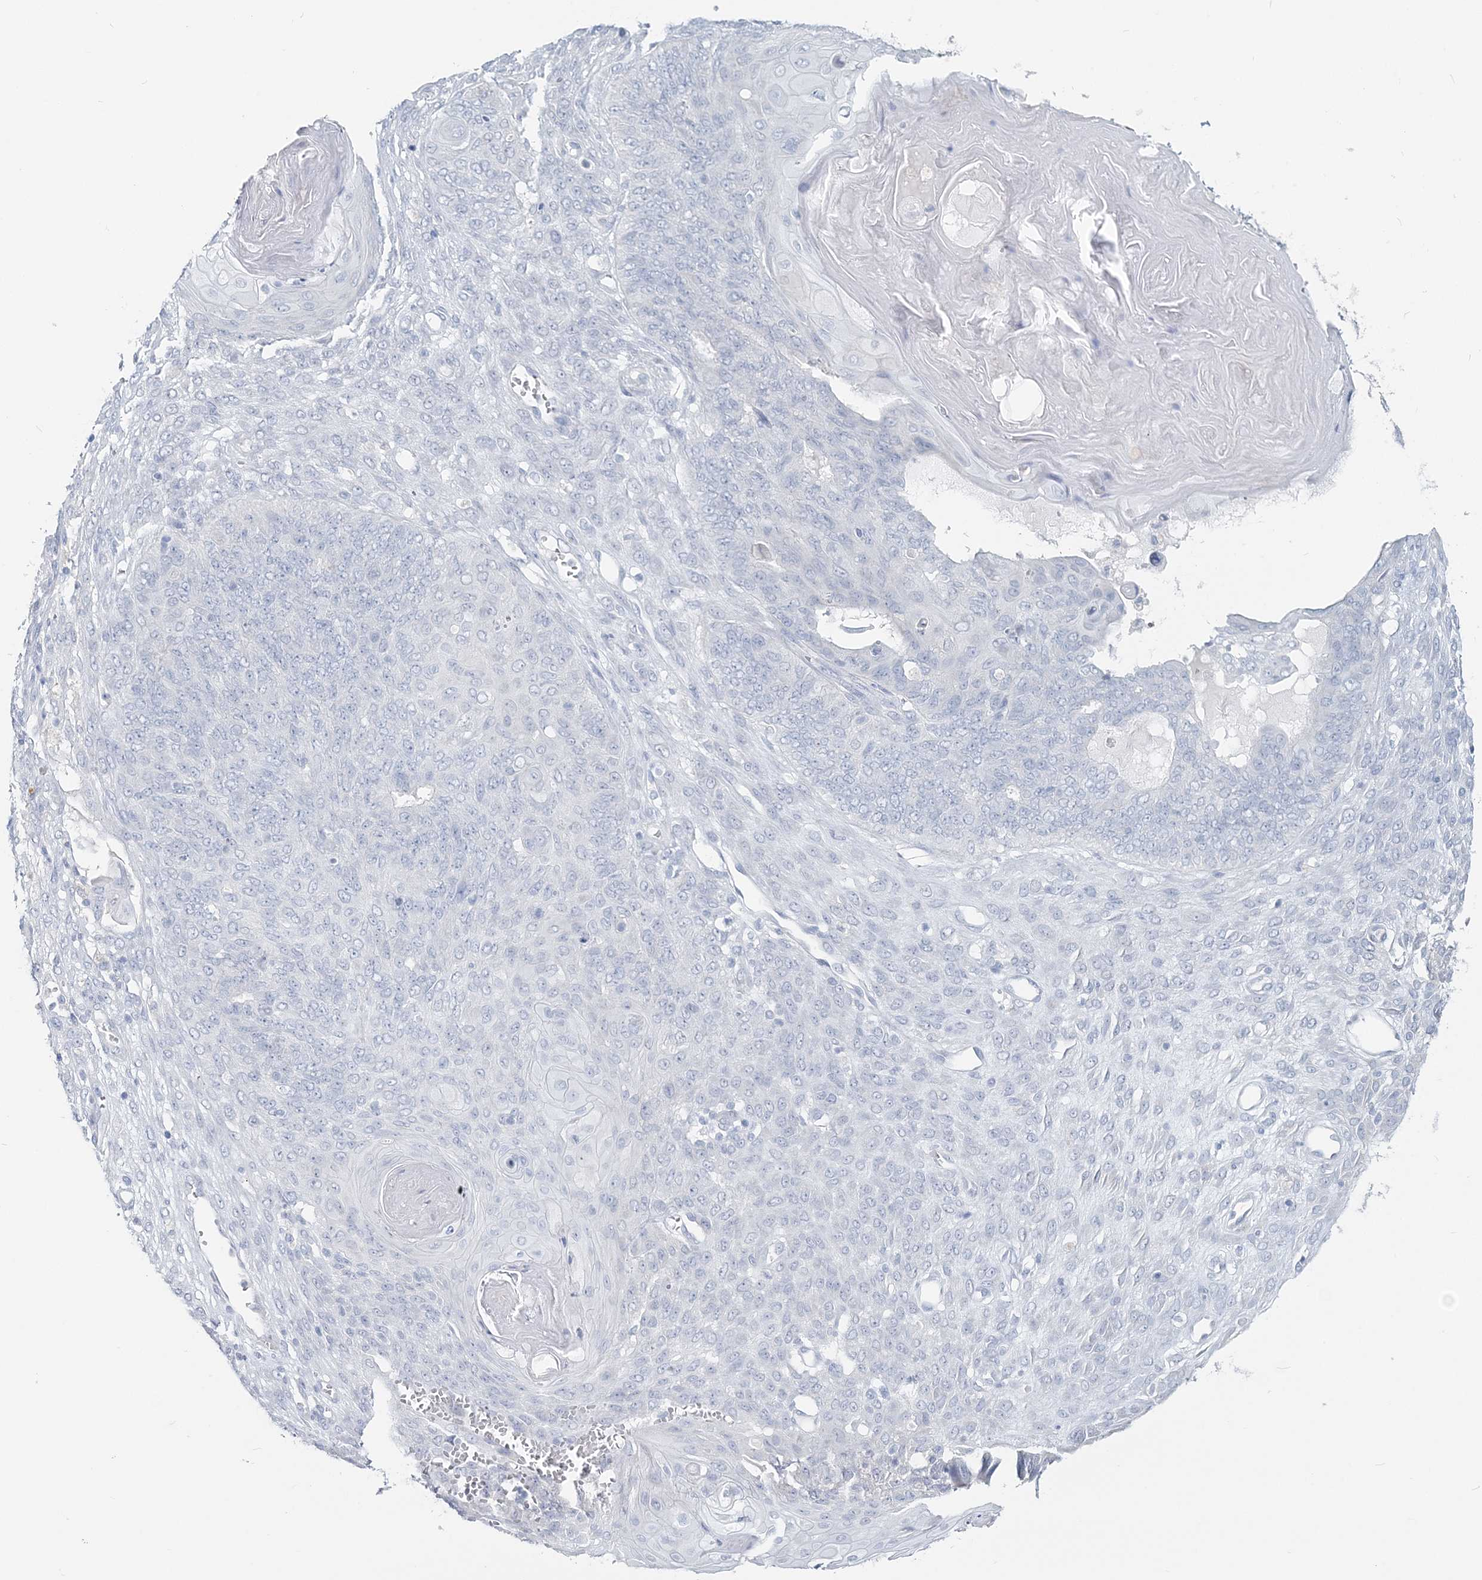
{"staining": {"intensity": "negative", "quantity": "none", "location": "none"}, "tissue": "endometrial cancer", "cell_type": "Tumor cells", "image_type": "cancer", "snomed": [{"axis": "morphology", "description": "Adenocarcinoma, NOS"}, {"axis": "topography", "description": "Endometrium"}], "caption": "Protein analysis of endometrial adenocarcinoma exhibits no significant positivity in tumor cells. (DAB (3,3'-diaminobenzidine) immunohistochemistry (IHC), high magnification).", "gene": "CYP3A4", "patient": {"sex": "female", "age": 32}}